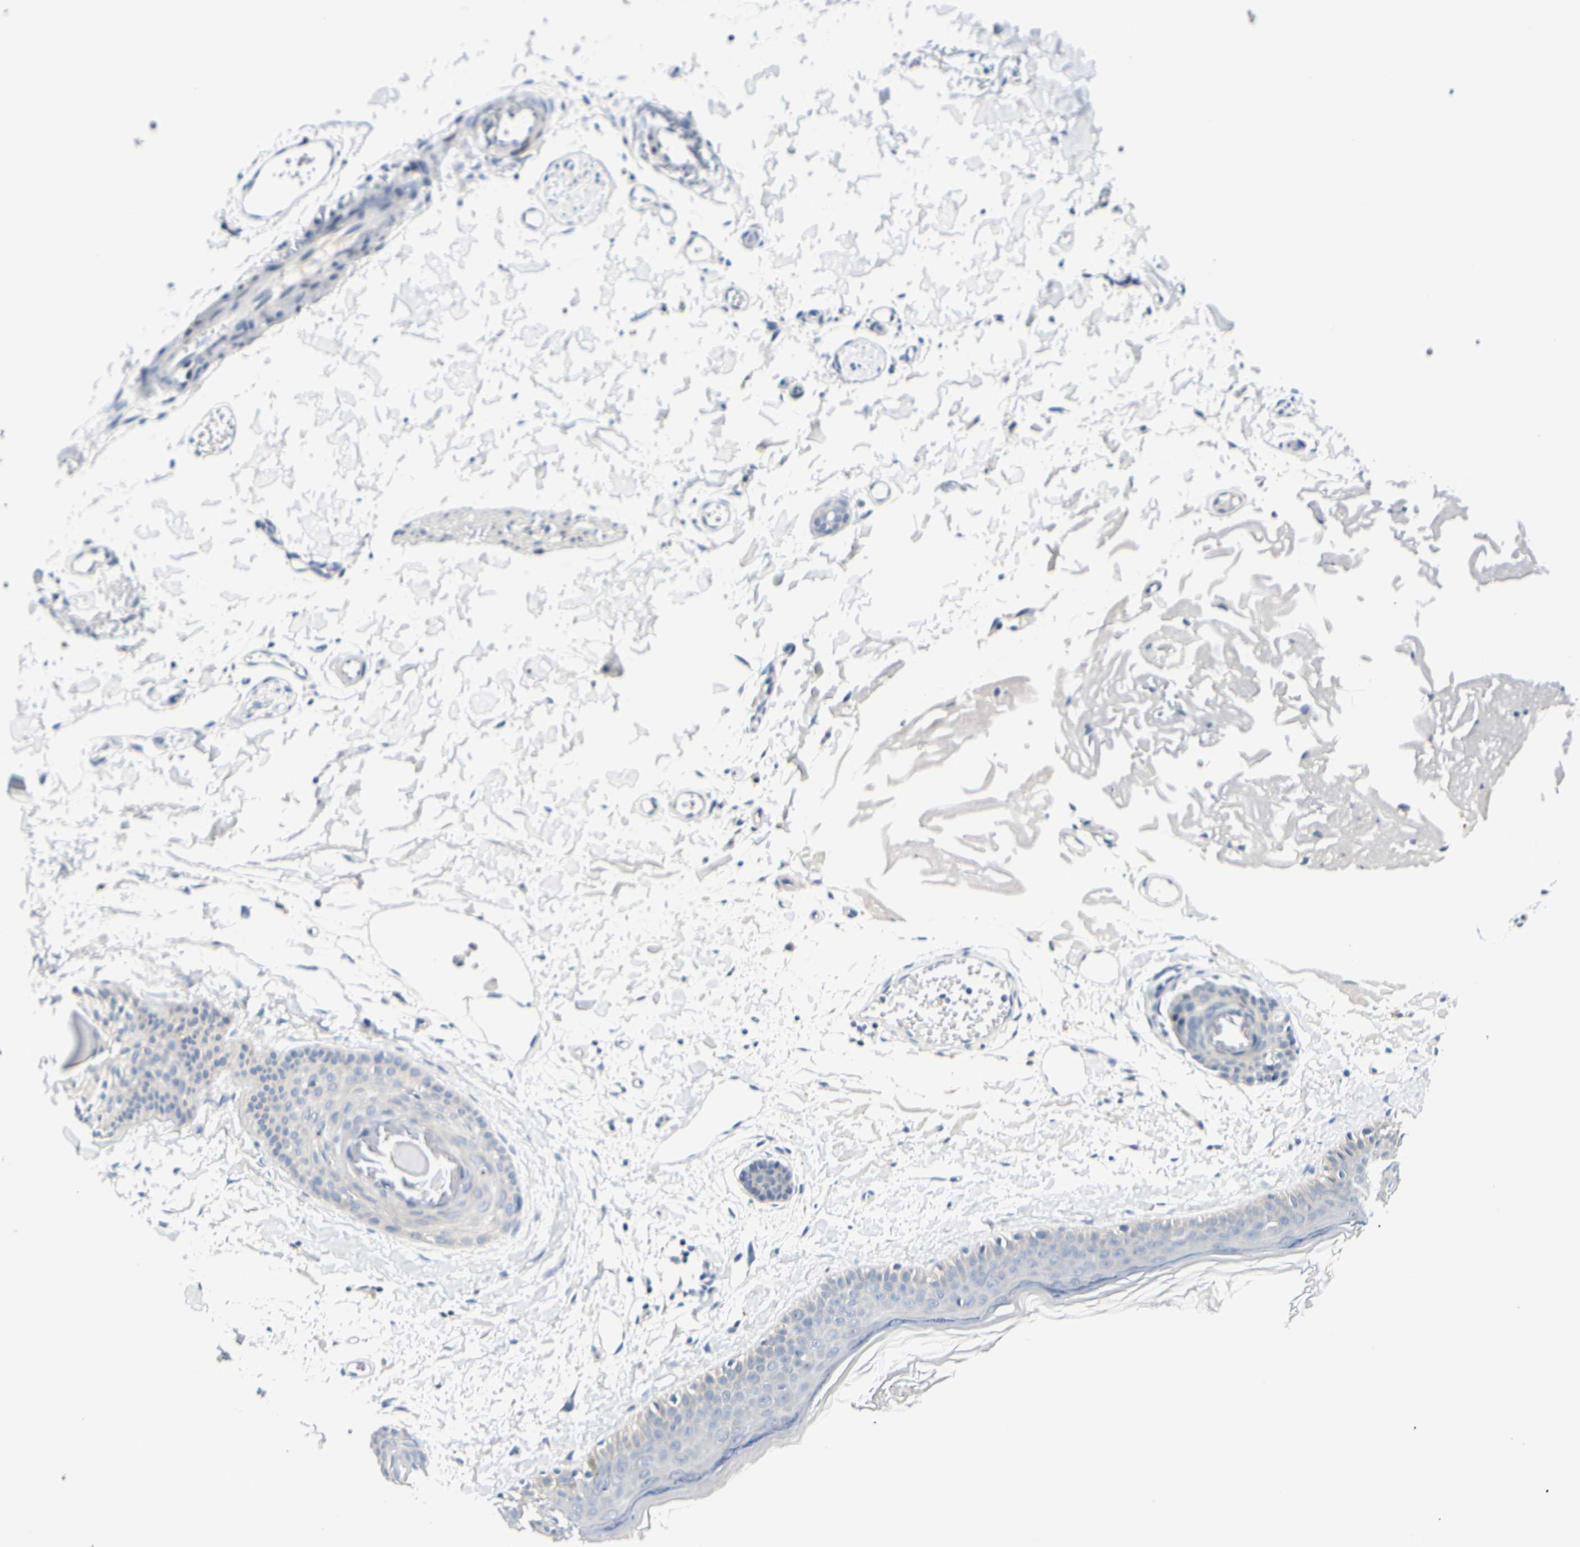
{"staining": {"intensity": "negative", "quantity": "none", "location": "none"}, "tissue": "skin", "cell_type": "Fibroblasts", "image_type": "normal", "snomed": [{"axis": "morphology", "description": "Normal tissue, NOS"}, {"axis": "topography", "description": "Skin"}], "caption": "IHC photomicrograph of unremarkable human skin stained for a protein (brown), which reveals no expression in fibroblasts. Nuclei are stained in blue.", "gene": "ZSCAN1", "patient": {"sex": "male", "age": 83}}